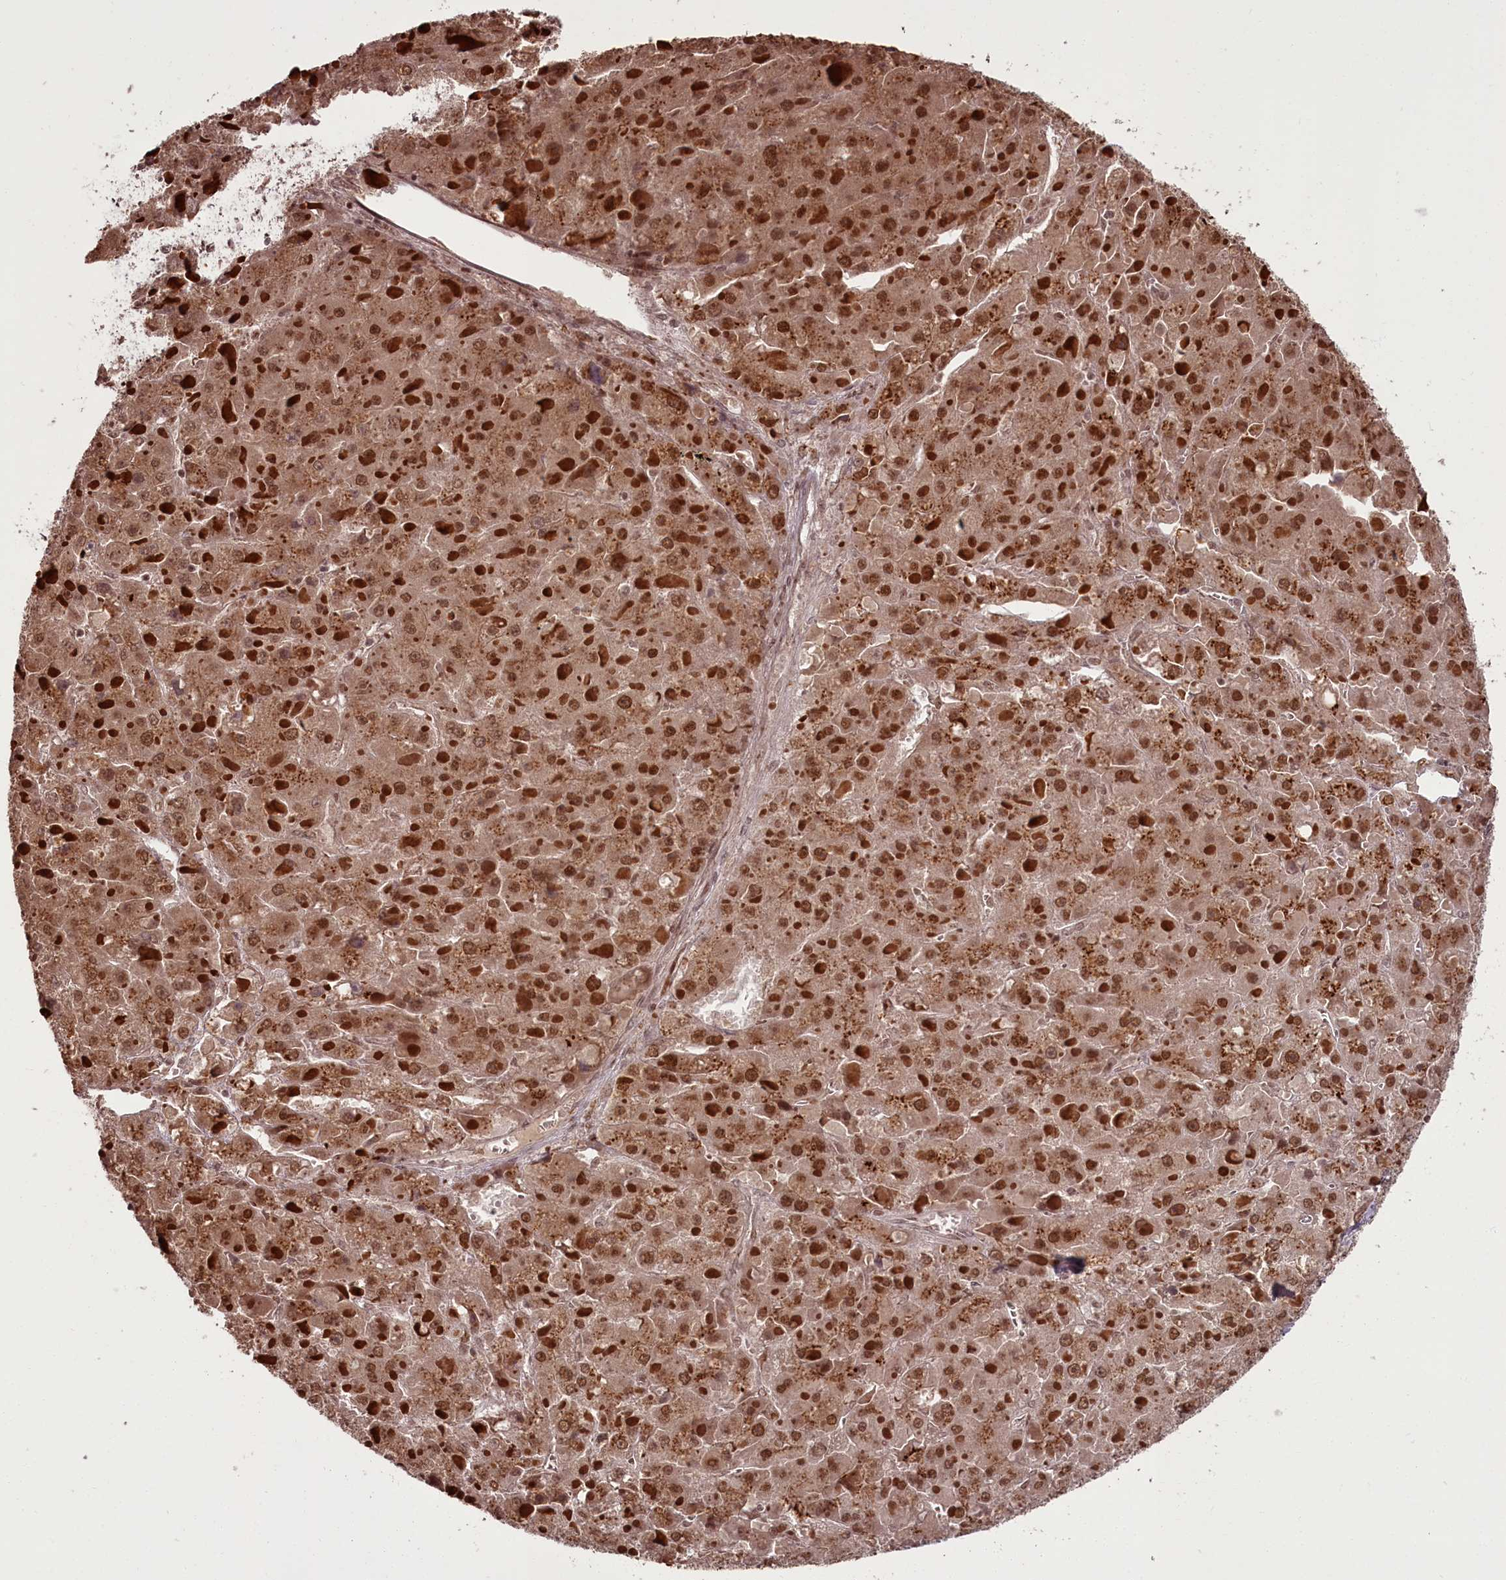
{"staining": {"intensity": "strong", "quantity": ">75%", "location": "cytoplasmic/membranous,nuclear"}, "tissue": "liver cancer", "cell_type": "Tumor cells", "image_type": "cancer", "snomed": [{"axis": "morphology", "description": "Carcinoma, Hepatocellular, NOS"}, {"axis": "topography", "description": "Liver"}], "caption": "This is an image of immunohistochemistry (IHC) staining of hepatocellular carcinoma (liver), which shows strong expression in the cytoplasmic/membranous and nuclear of tumor cells.", "gene": "CEP83", "patient": {"sex": "female", "age": 73}}